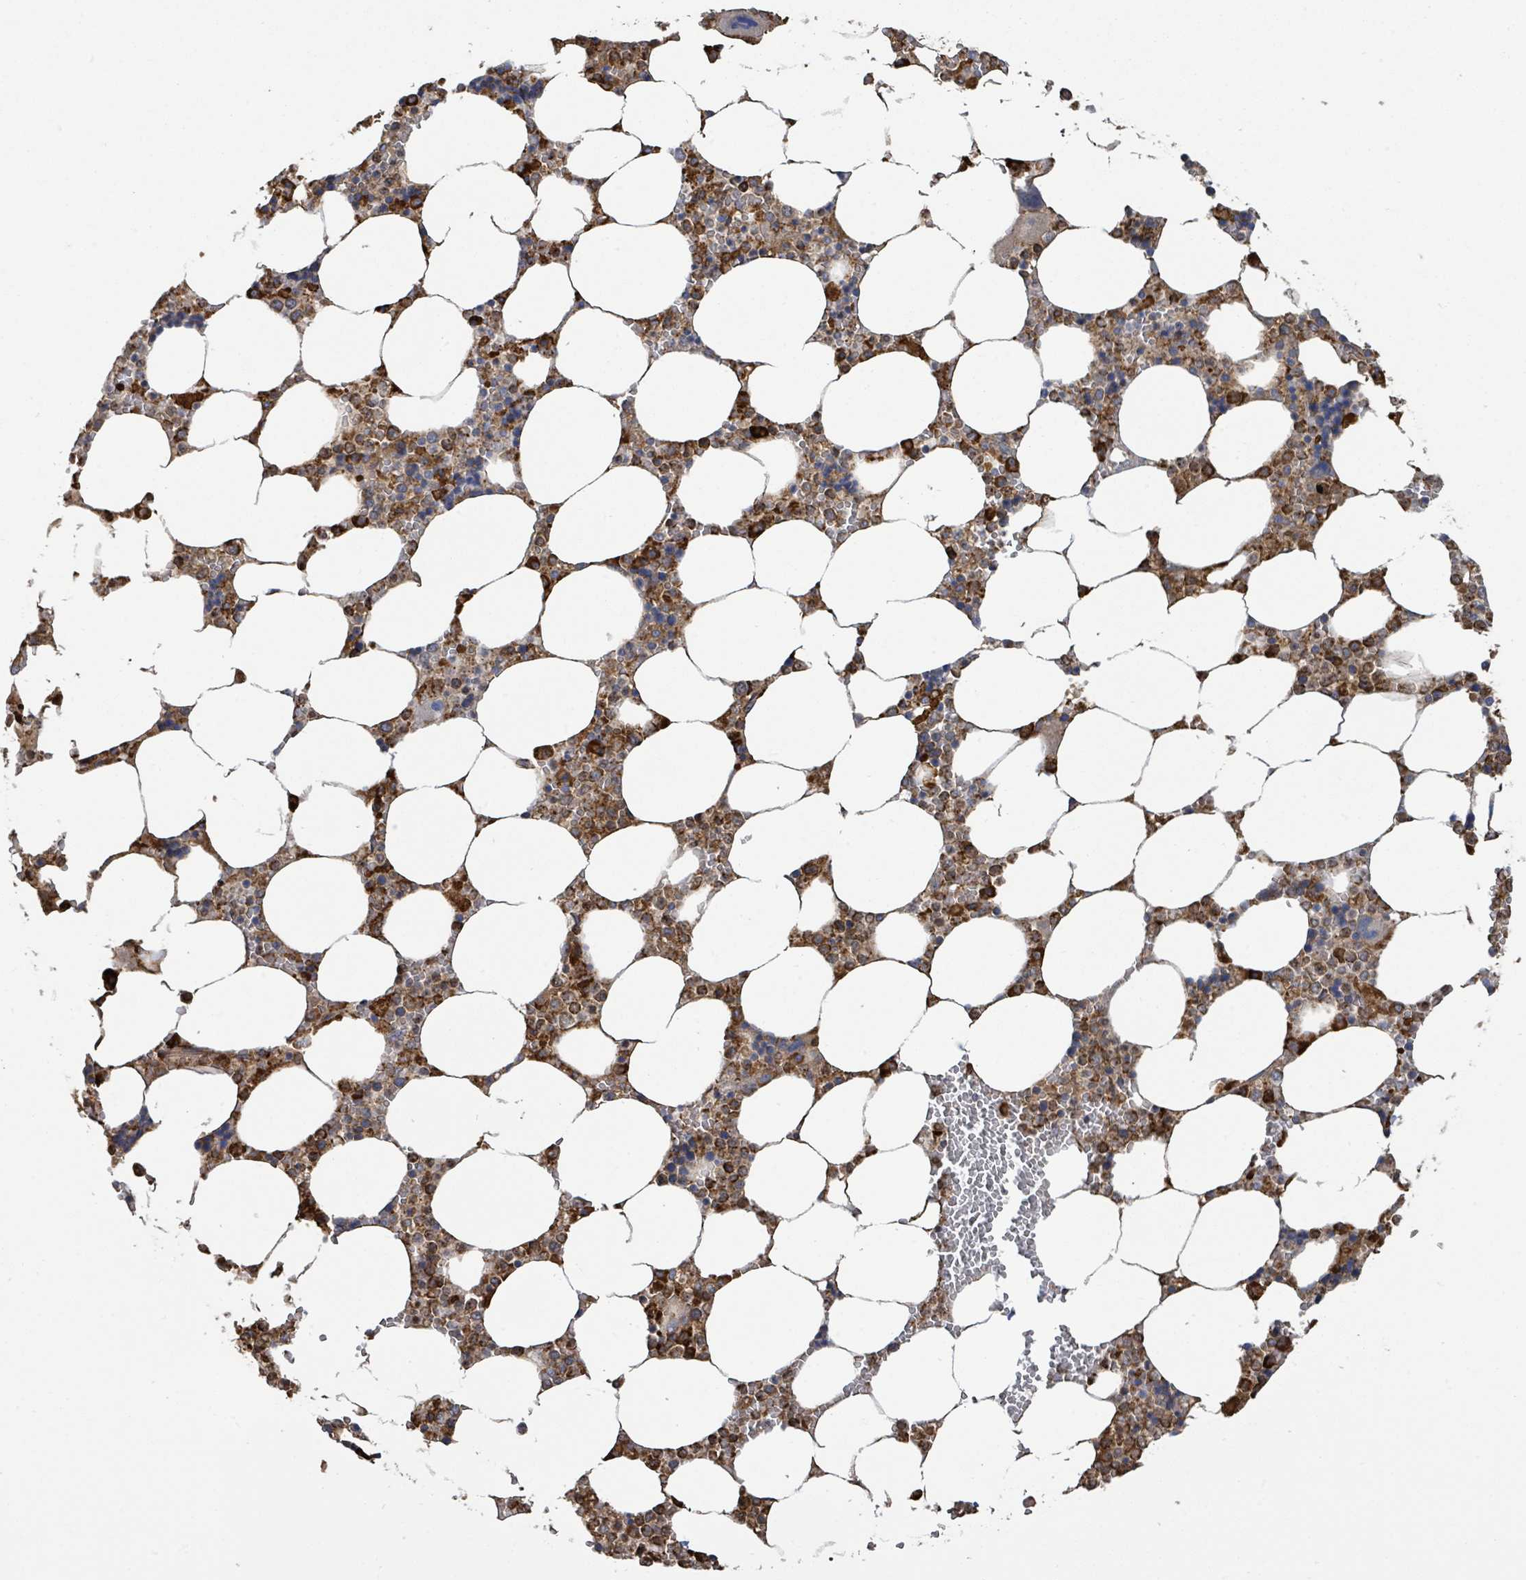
{"staining": {"intensity": "strong", "quantity": "25%-75%", "location": "cytoplasmic/membranous"}, "tissue": "bone marrow", "cell_type": "Hematopoietic cells", "image_type": "normal", "snomed": [{"axis": "morphology", "description": "Normal tissue, NOS"}, {"axis": "topography", "description": "Bone marrow"}], "caption": "This is a photomicrograph of immunohistochemistry (IHC) staining of unremarkable bone marrow, which shows strong staining in the cytoplasmic/membranous of hematopoietic cells.", "gene": "RFPL4AL1", "patient": {"sex": "male", "age": 64}}